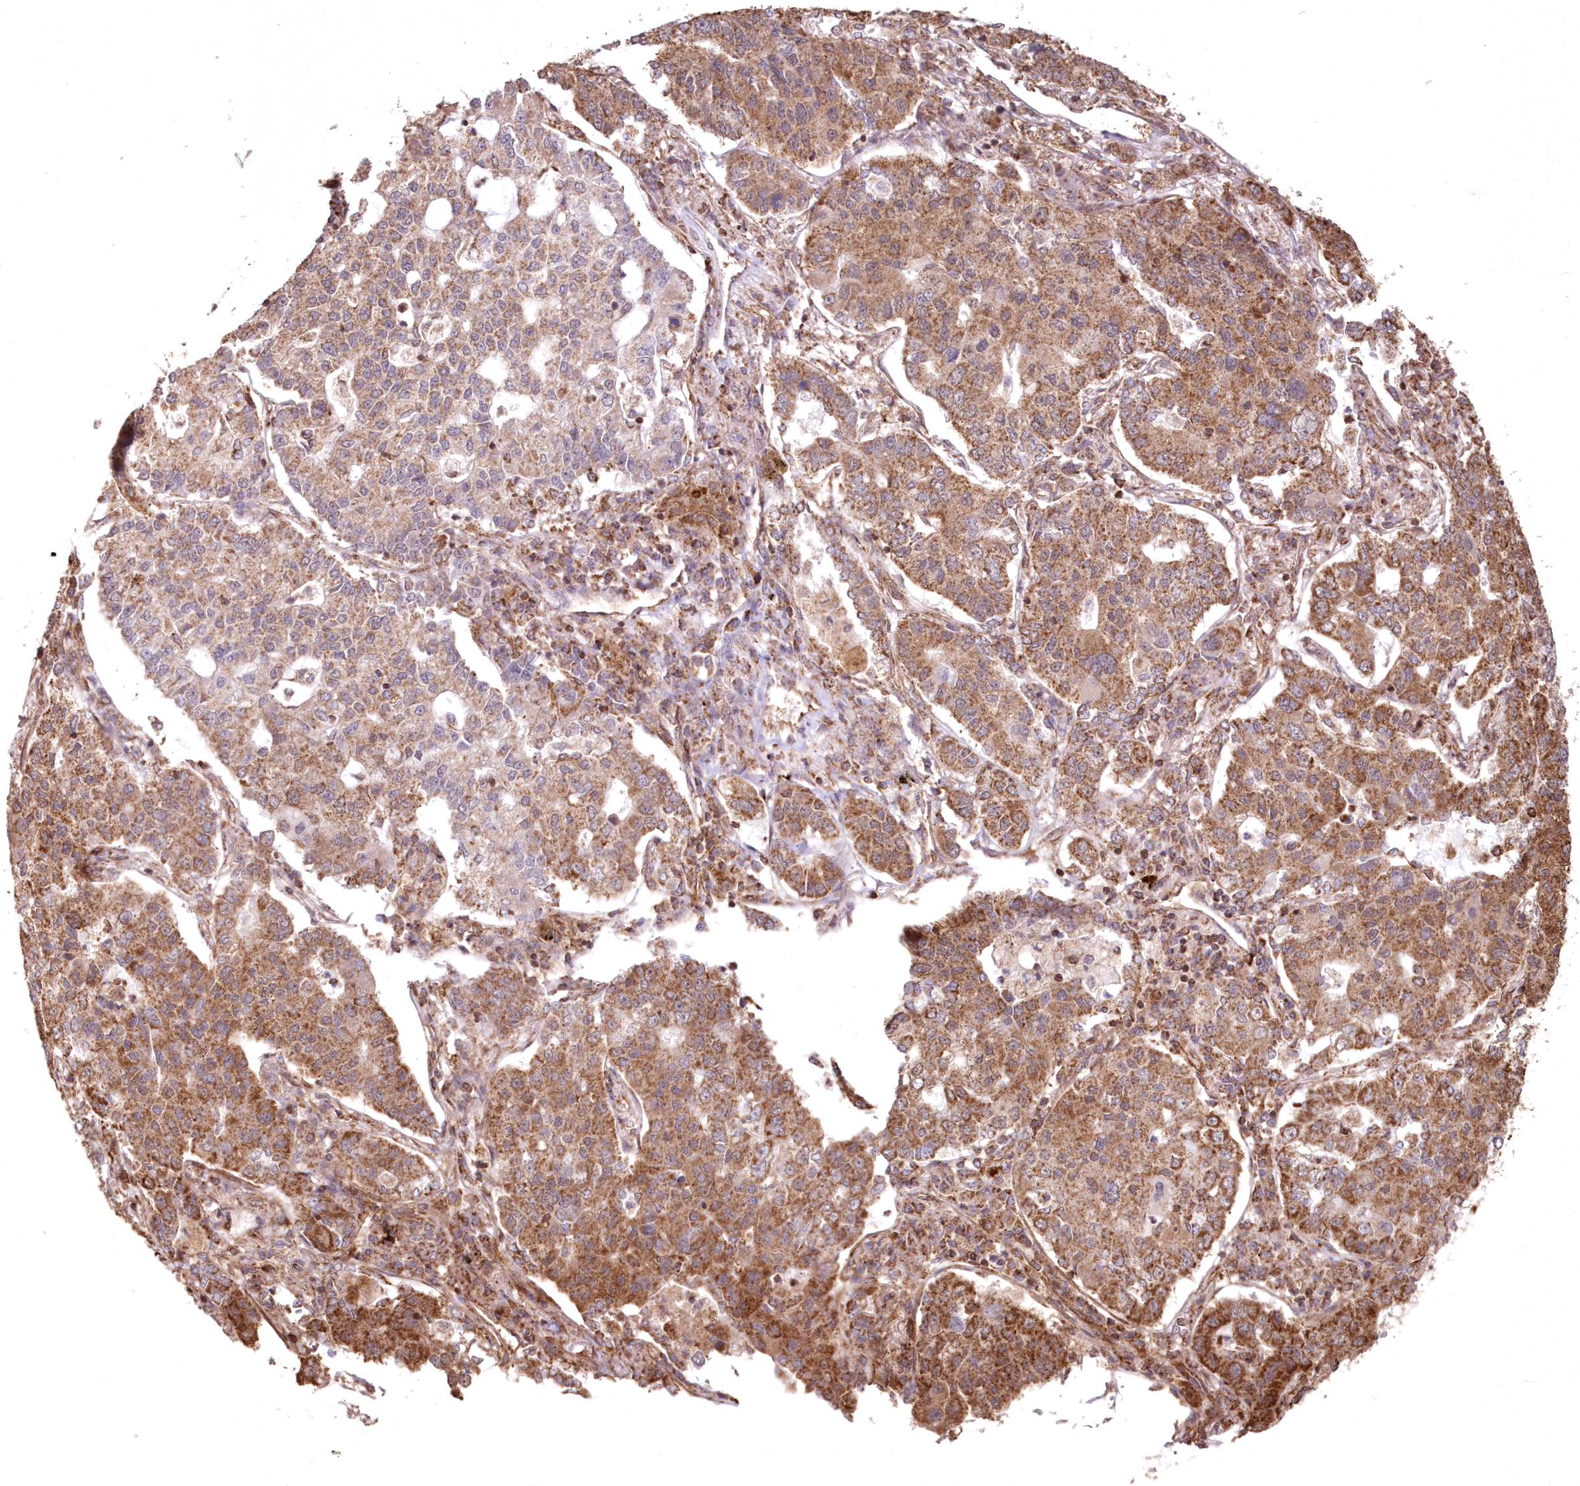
{"staining": {"intensity": "moderate", "quantity": ">75%", "location": "cytoplasmic/membranous"}, "tissue": "lung cancer", "cell_type": "Tumor cells", "image_type": "cancer", "snomed": [{"axis": "morphology", "description": "Adenocarcinoma, NOS"}, {"axis": "topography", "description": "Lung"}], "caption": "Adenocarcinoma (lung) stained with a brown dye shows moderate cytoplasmic/membranous positive positivity in about >75% of tumor cells.", "gene": "TMEM139", "patient": {"sex": "male", "age": 49}}